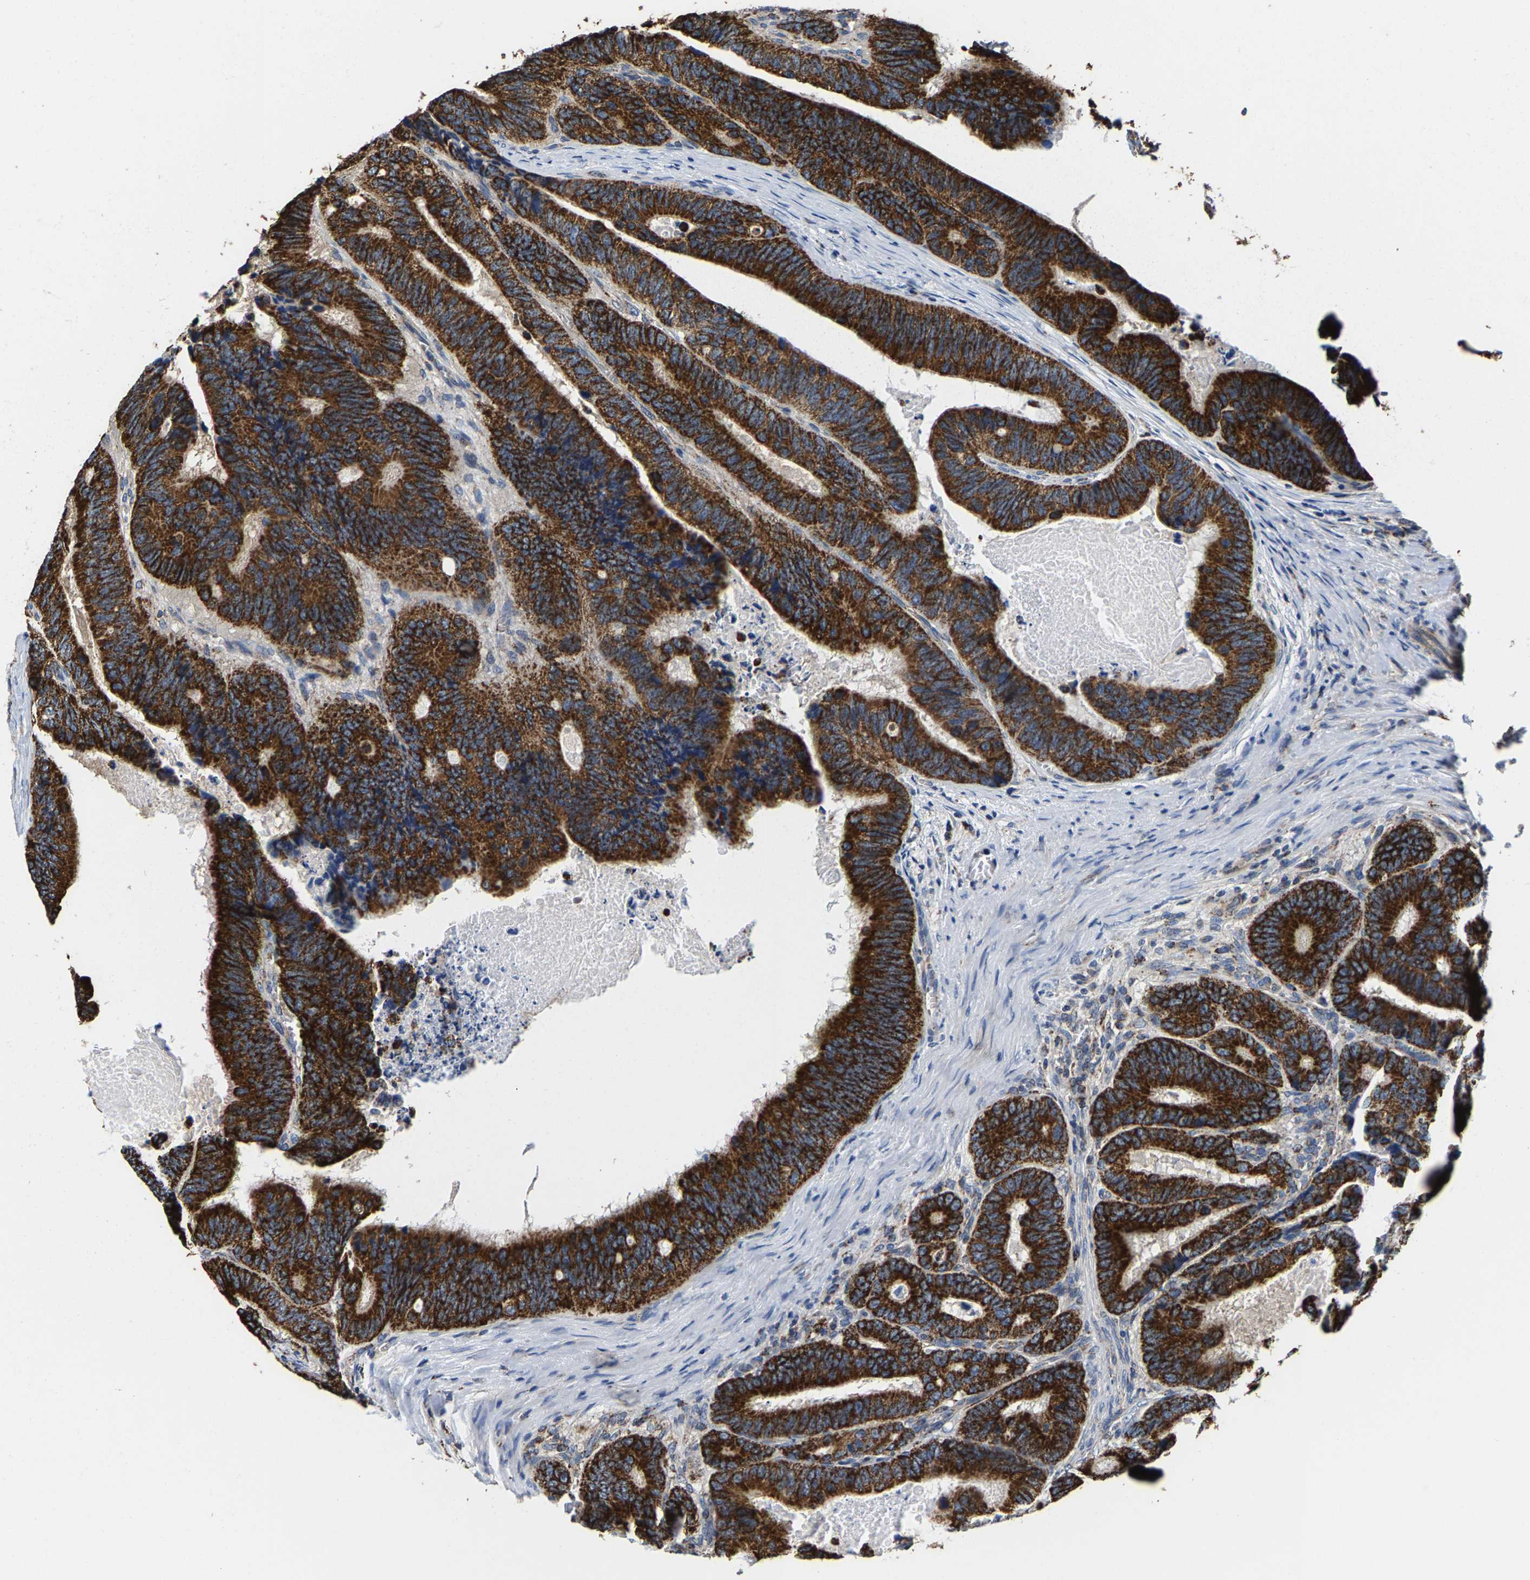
{"staining": {"intensity": "strong", "quantity": ">75%", "location": "cytoplasmic/membranous"}, "tissue": "colorectal cancer", "cell_type": "Tumor cells", "image_type": "cancer", "snomed": [{"axis": "morphology", "description": "Inflammation, NOS"}, {"axis": "morphology", "description": "Adenocarcinoma, NOS"}, {"axis": "topography", "description": "Colon"}], "caption": "Protein expression analysis of human adenocarcinoma (colorectal) reveals strong cytoplasmic/membranous staining in approximately >75% of tumor cells. (IHC, brightfield microscopy, high magnification).", "gene": "SHMT2", "patient": {"sex": "male", "age": 72}}